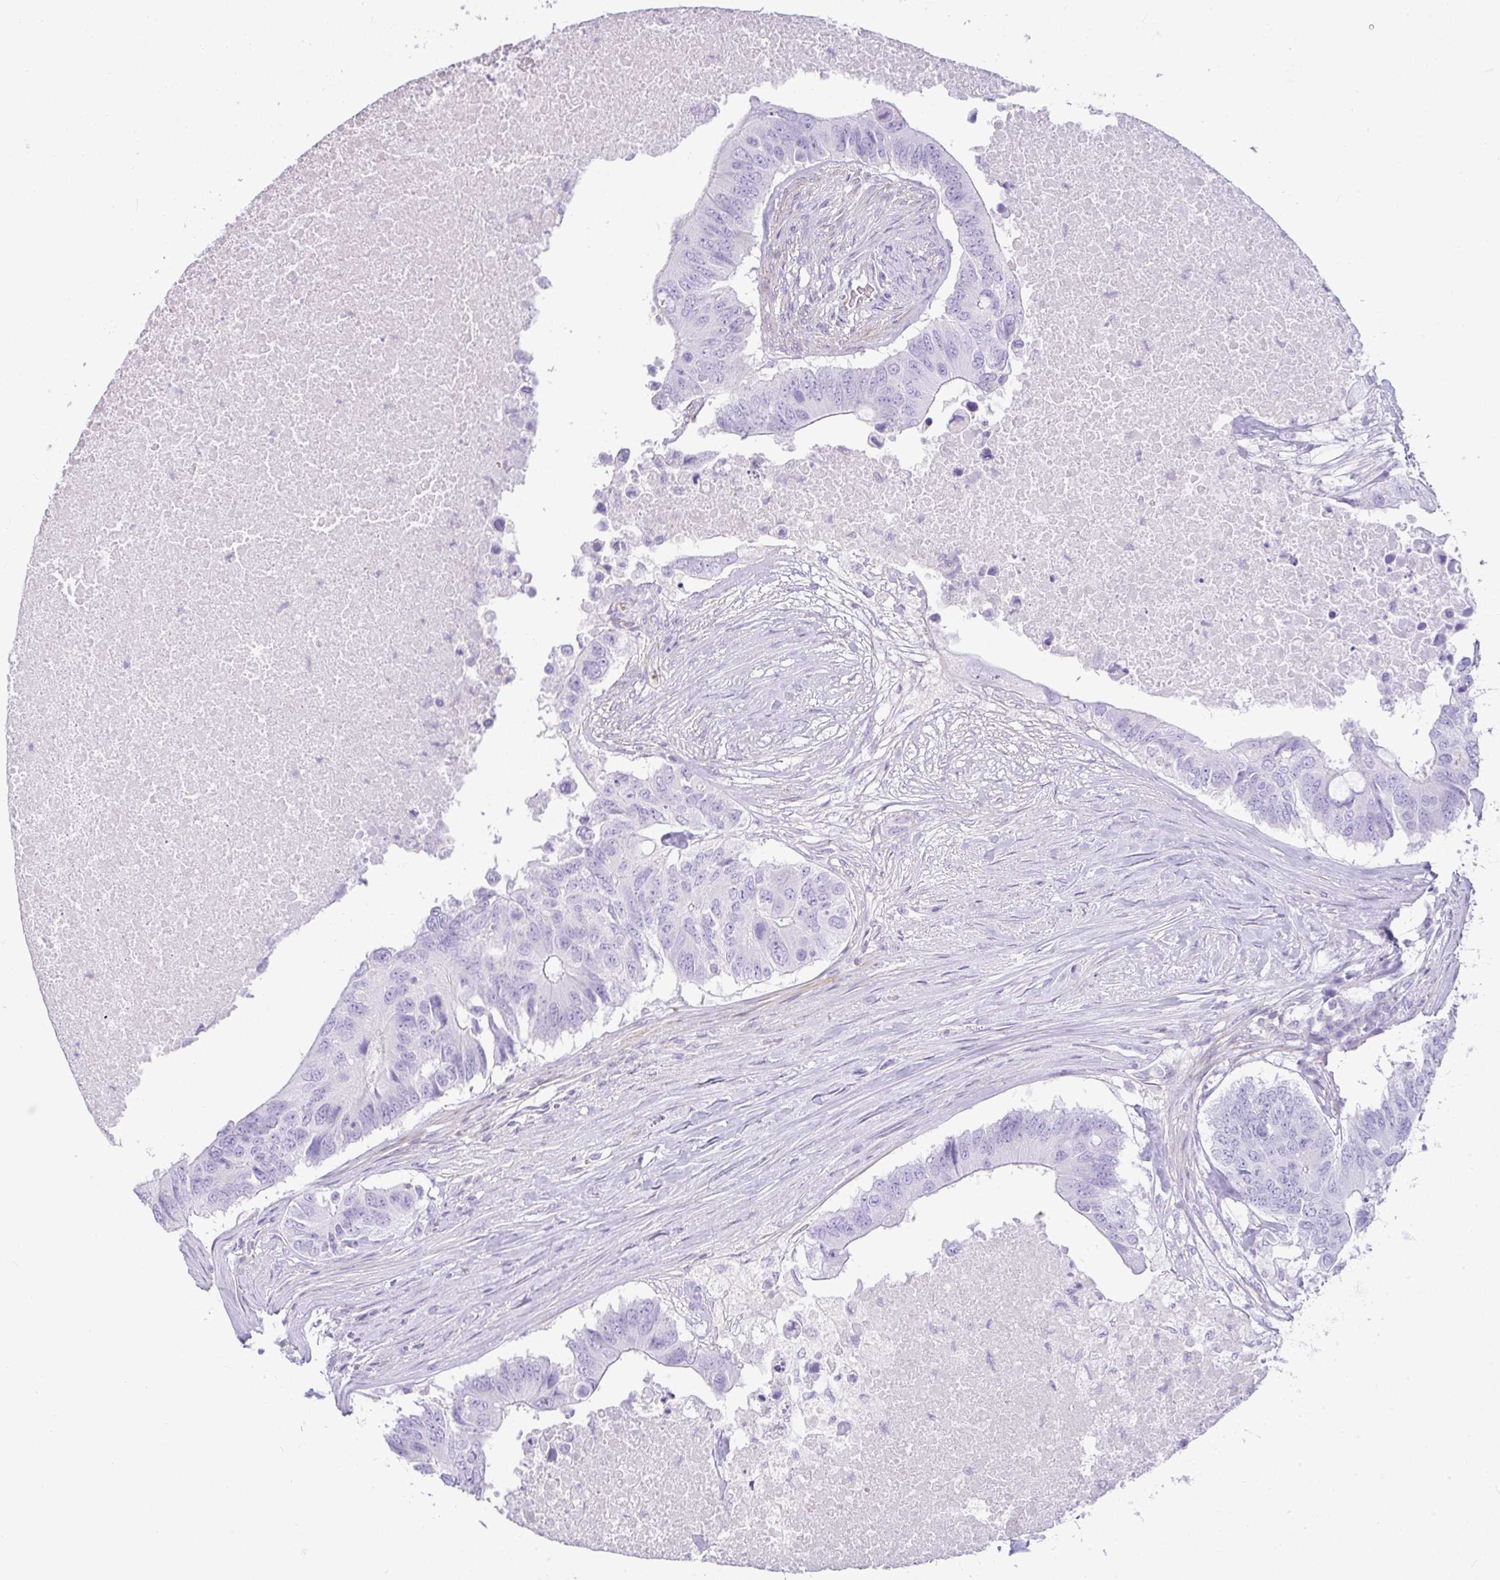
{"staining": {"intensity": "negative", "quantity": "none", "location": "none"}, "tissue": "colorectal cancer", "cell_type": "Tumor cells", "image_type": "cancer", "snomed": [{"axis": "morphology", "description": "Adenocarcinoma, NOS"}, {"axis": "topography", "description": "Colon"}], "caption": "This is an immunohistochemistry micrograph of human colorectal cancer (adenocarcinoma). There is no staining in tumor cells.", "gene": "CDRT15", "patient": {"sex": "male", "age": 71}}